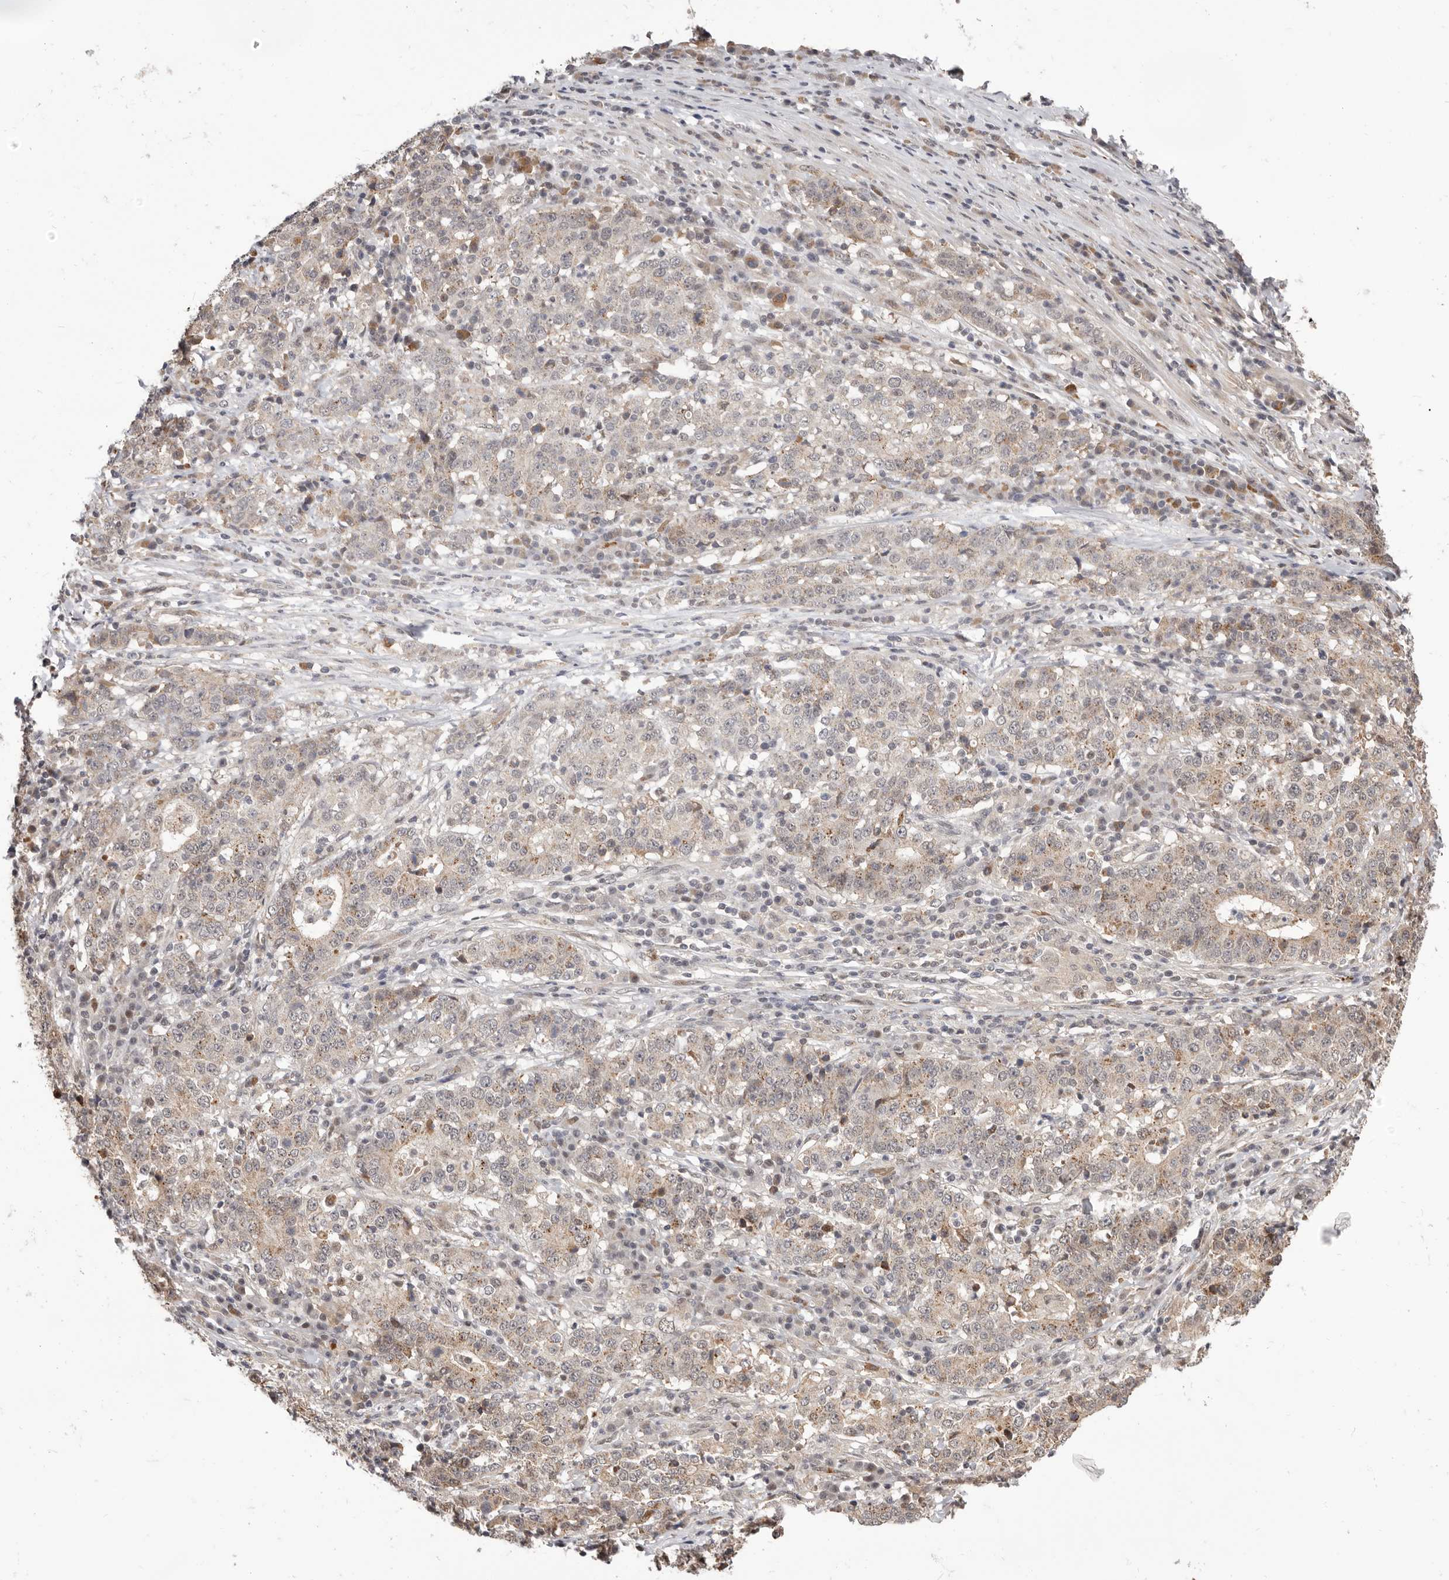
{"staining": {"intensity": "weak", "quantity": ">75%", "location": "cytoplasmic/membranous"}, "tissue": "stomach cancer", "cell_type": "Tumor cells", "image_type": "cancer", "snomed": [{"axis": "morphology", "description": "Adenocarcinoma, NOS"}, {"axis": "topography", "description": "Stomach"}], "caption": "The immunohistochemical stain shows weak cytoplasmic/membranous expression in tumor cells of stomach adenocarcinoma tissue.", "gene": "NCOA3", "patient": {"sex": "male", "age": 59}}